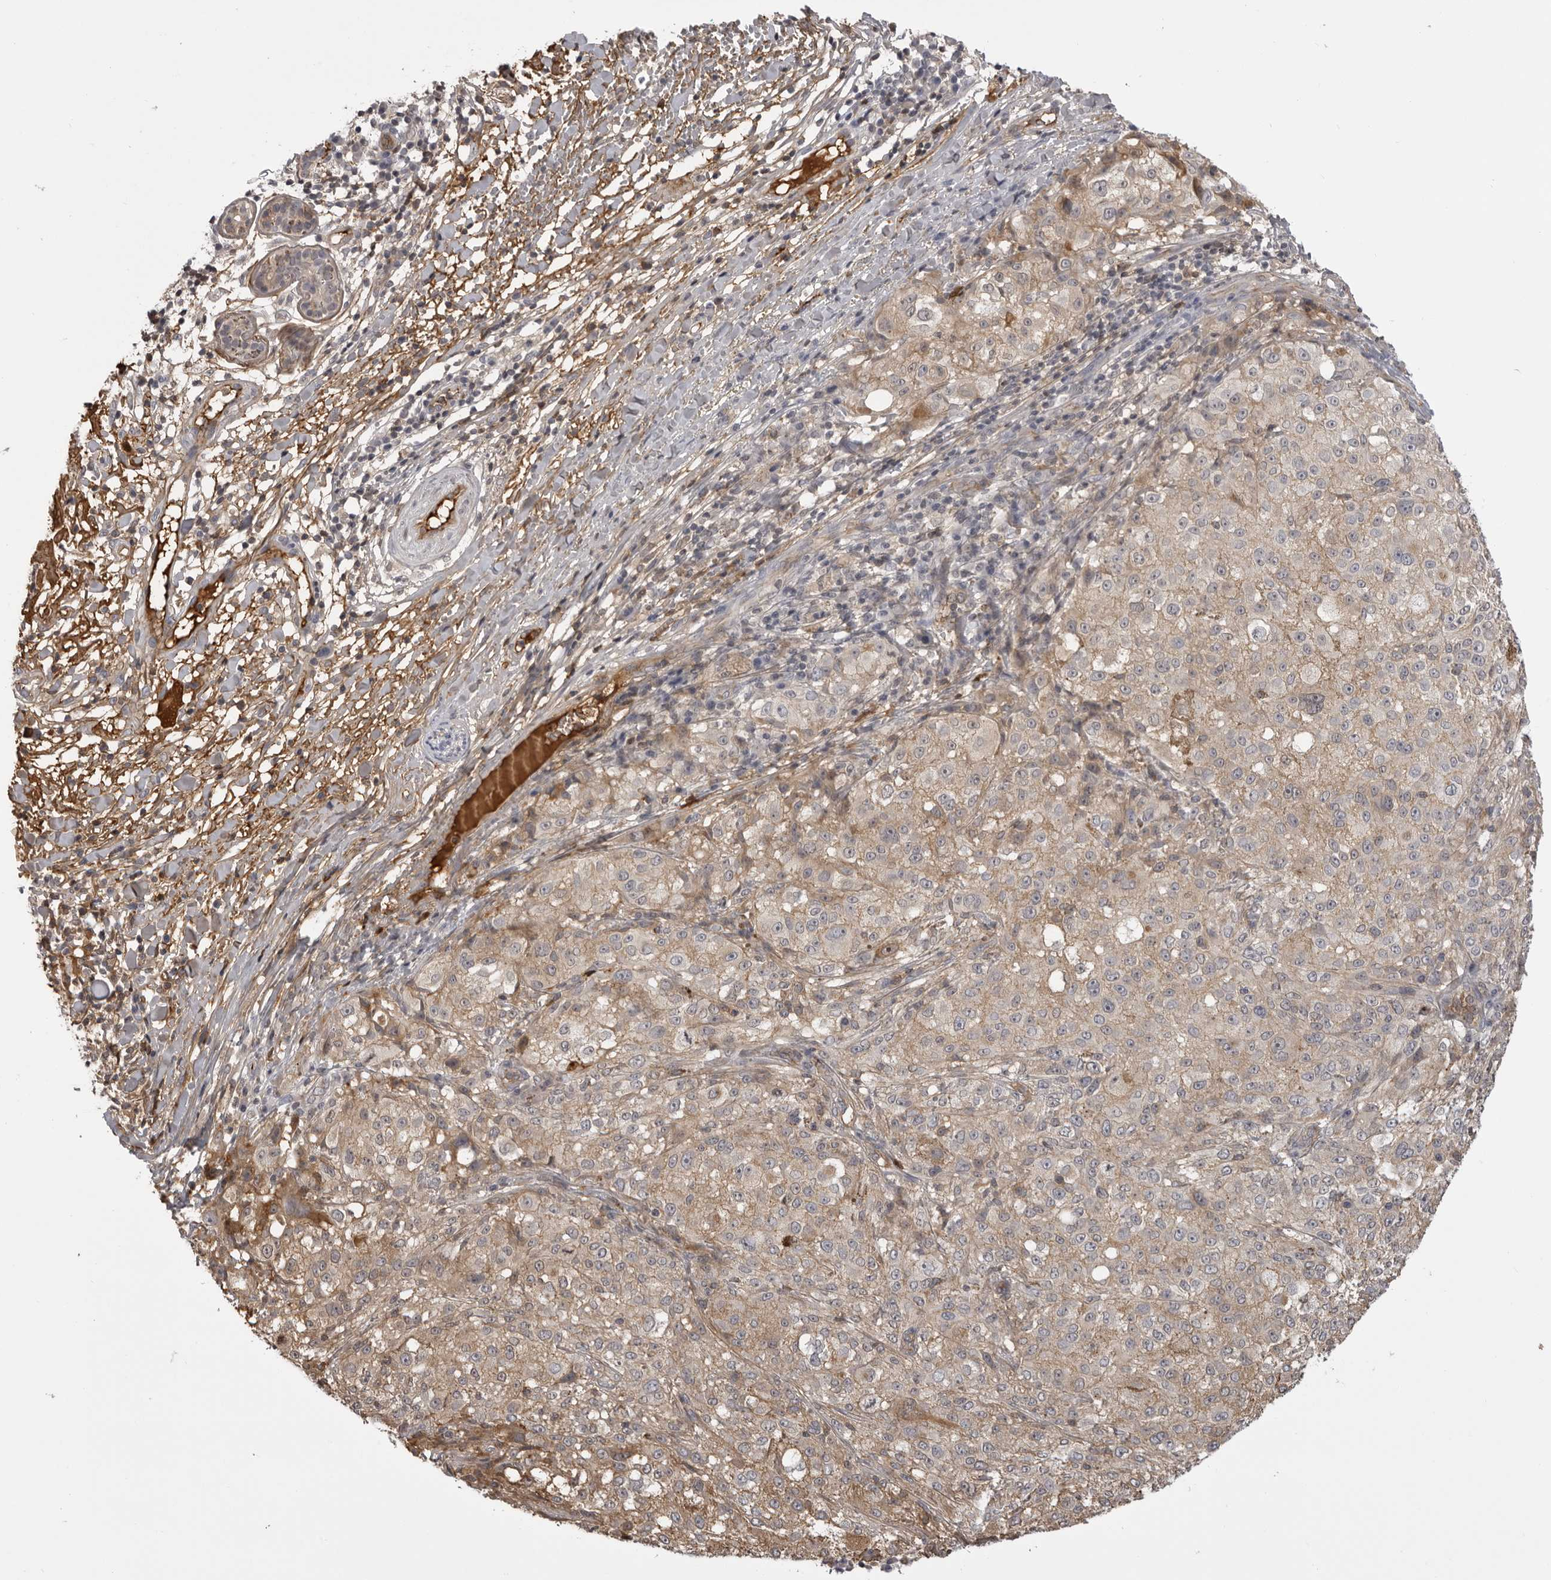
{"staining": {"intensity": "weak", "quantity": "25%-75%", "location": "cytoplasmic/membranous"}, "tissue": "melanoma", "cell_type": "Tumor cells", "image_type": "cancer", "snomed": [{"axis": "morphology", "description": "Necrosis, NOS"}, {"axis": "morphology", "description": "Malignant melanoma, NOS"}, {"axis": "topography", "description": "Skin"}], "caption": "DAB (3,3'-diaminobenzidine) immunohistochemical staining of human malignant melanoma demonstrates weak cytoplasmic/membranous protein staining in approximately 25%-75% of tumor cells.", "gene": "PLEKHF2", "patient": {"sex": "female", "age": 87}}